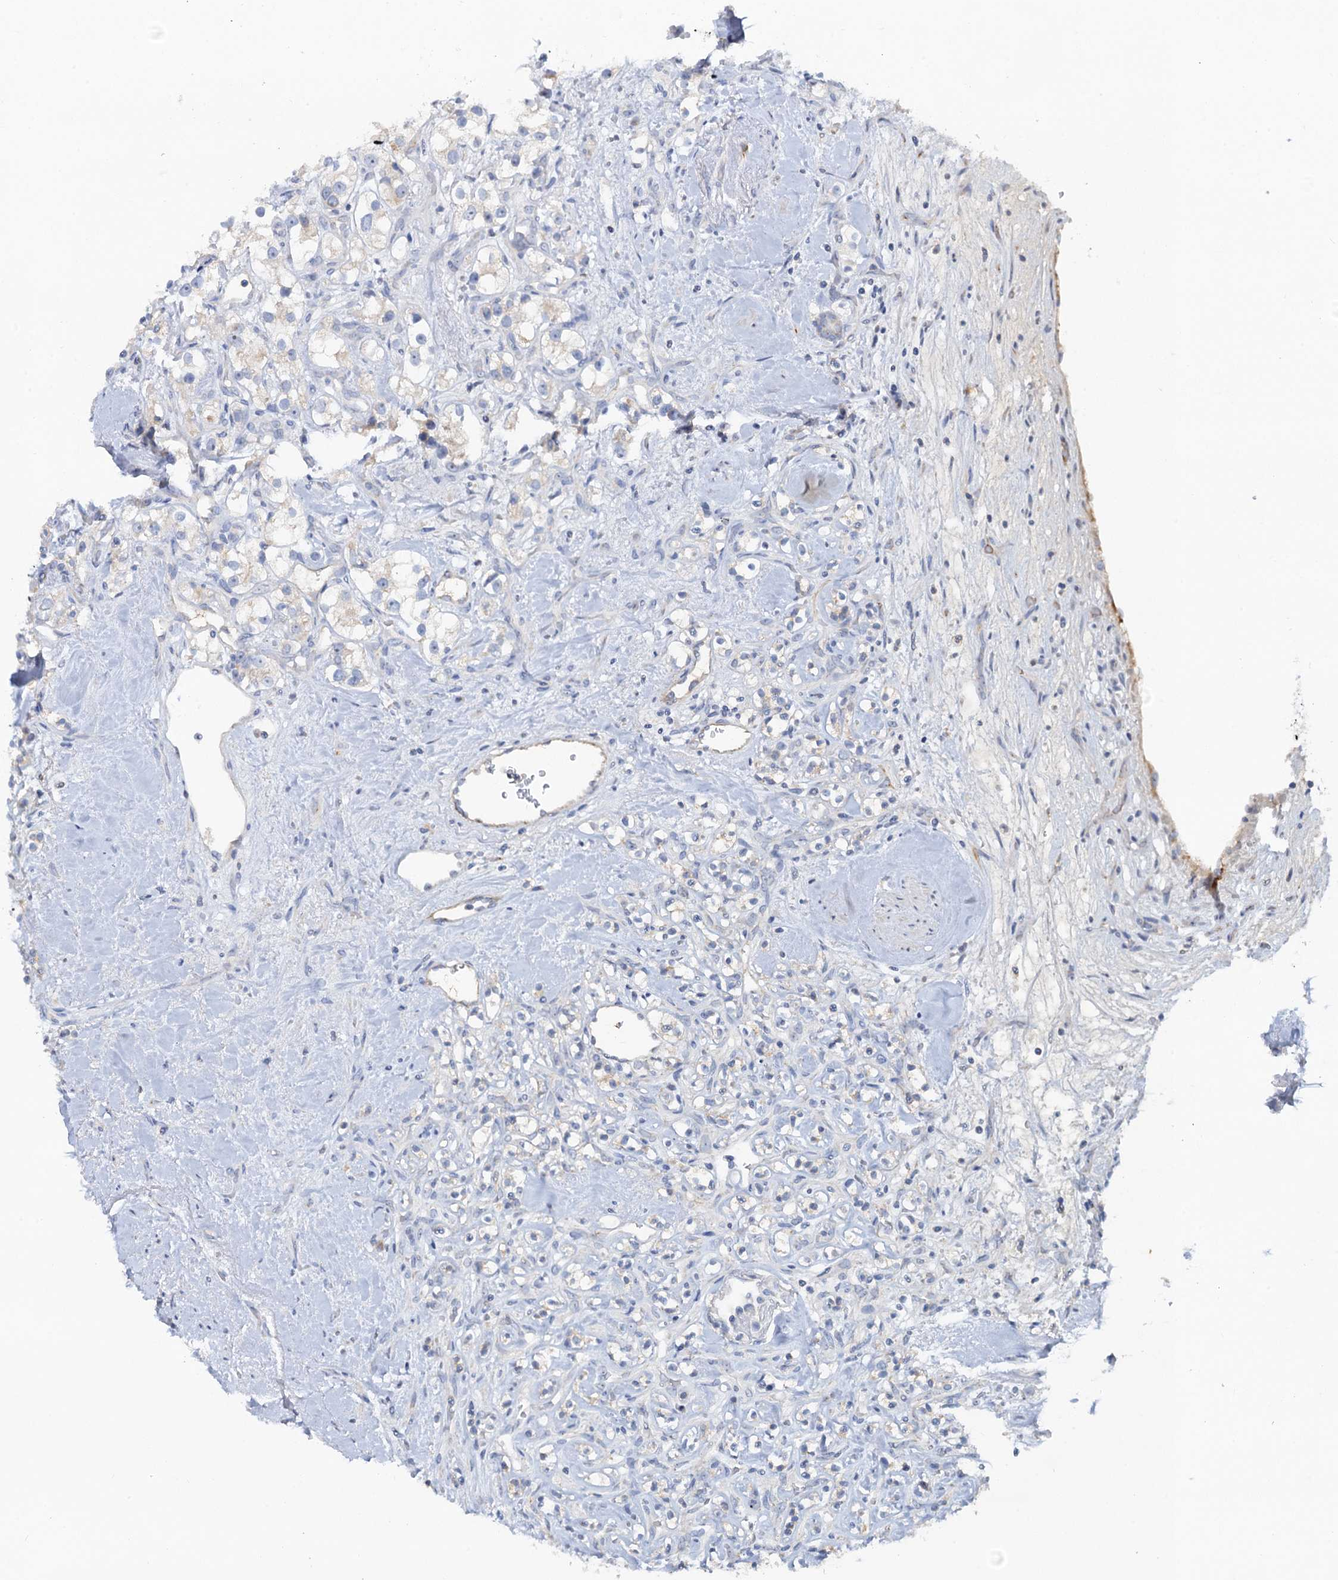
{"staining": {"intensity": "negative", "quantity": "none", "location": "none"}, "tissue": "renal cancer", "cell_type": "Tumor cells", "image_type": "cancer", "snomed": [{"axis": "morphology", "description": "Adenocarcinoma, NOS"}, {"axis": "topography", "description": "Kidney"}], "caption": "Micrograph shows no significant protein staining in tumor cells of renal cancer.", "gene": "PLLP", "patient": {"sex": "male", "age": 77}}